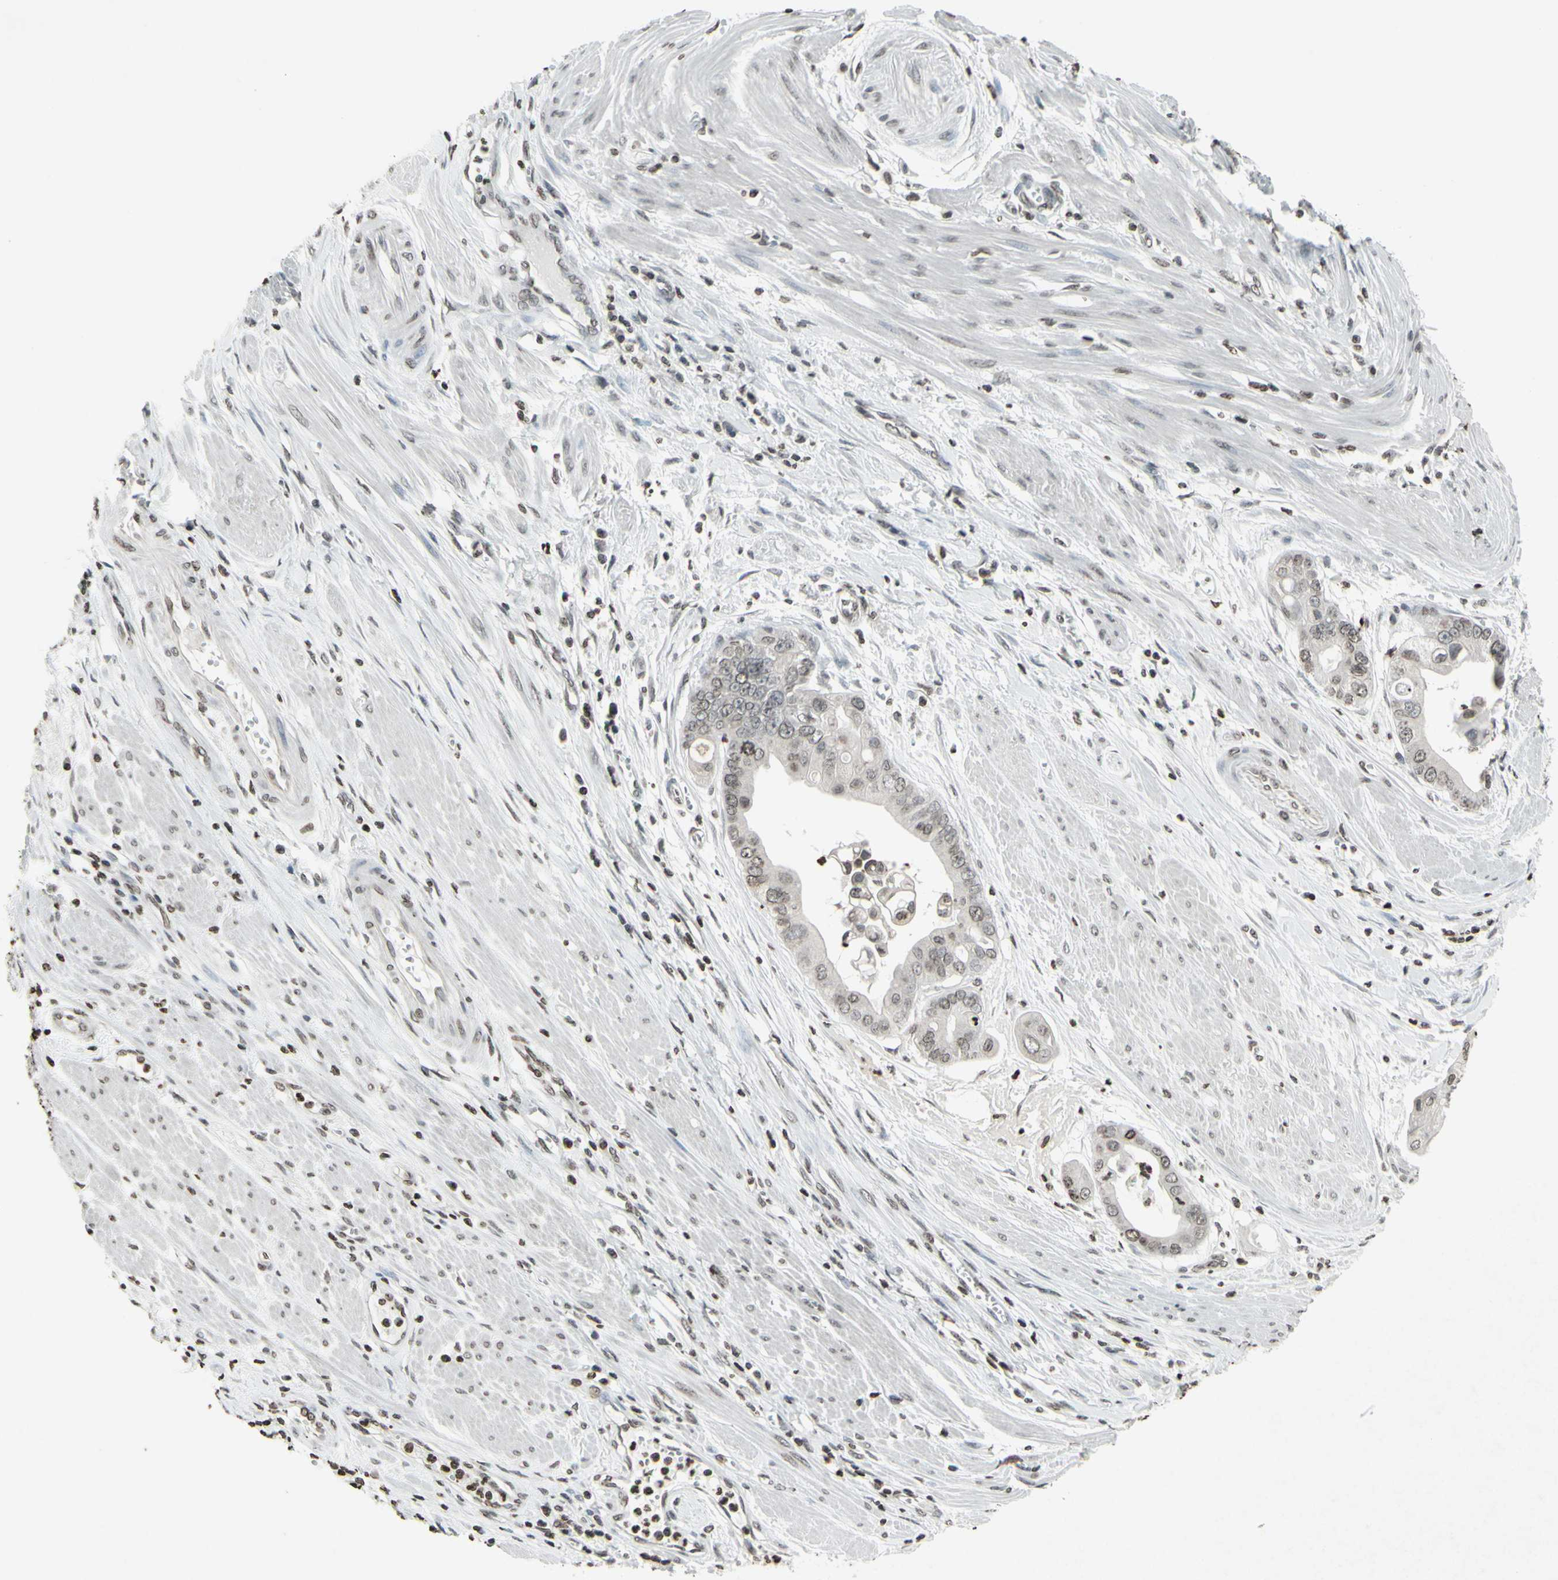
{"staining": {"intensity": "weak", "quantity": "25%-75%", "location": "cytoplasmic/membranous"}, "tissue": "pancreatic cancer", "cell_type": "Tumor cells", "image_type": "cancer", "snomed": [{"axis": "morphology", "description": "Adenocarcinoma, NOS"}, {"axis": "topography", "description": "Pancreas"}], "caption": "Protein expression analysis of human pancreatic cancer (adenocarcinoma) reveals weak cytoplasmic/membranous expression in about 25%-75% of tumor cells.", "gene": "CD79B", "patient": {"sex": "female", "age": 75}}